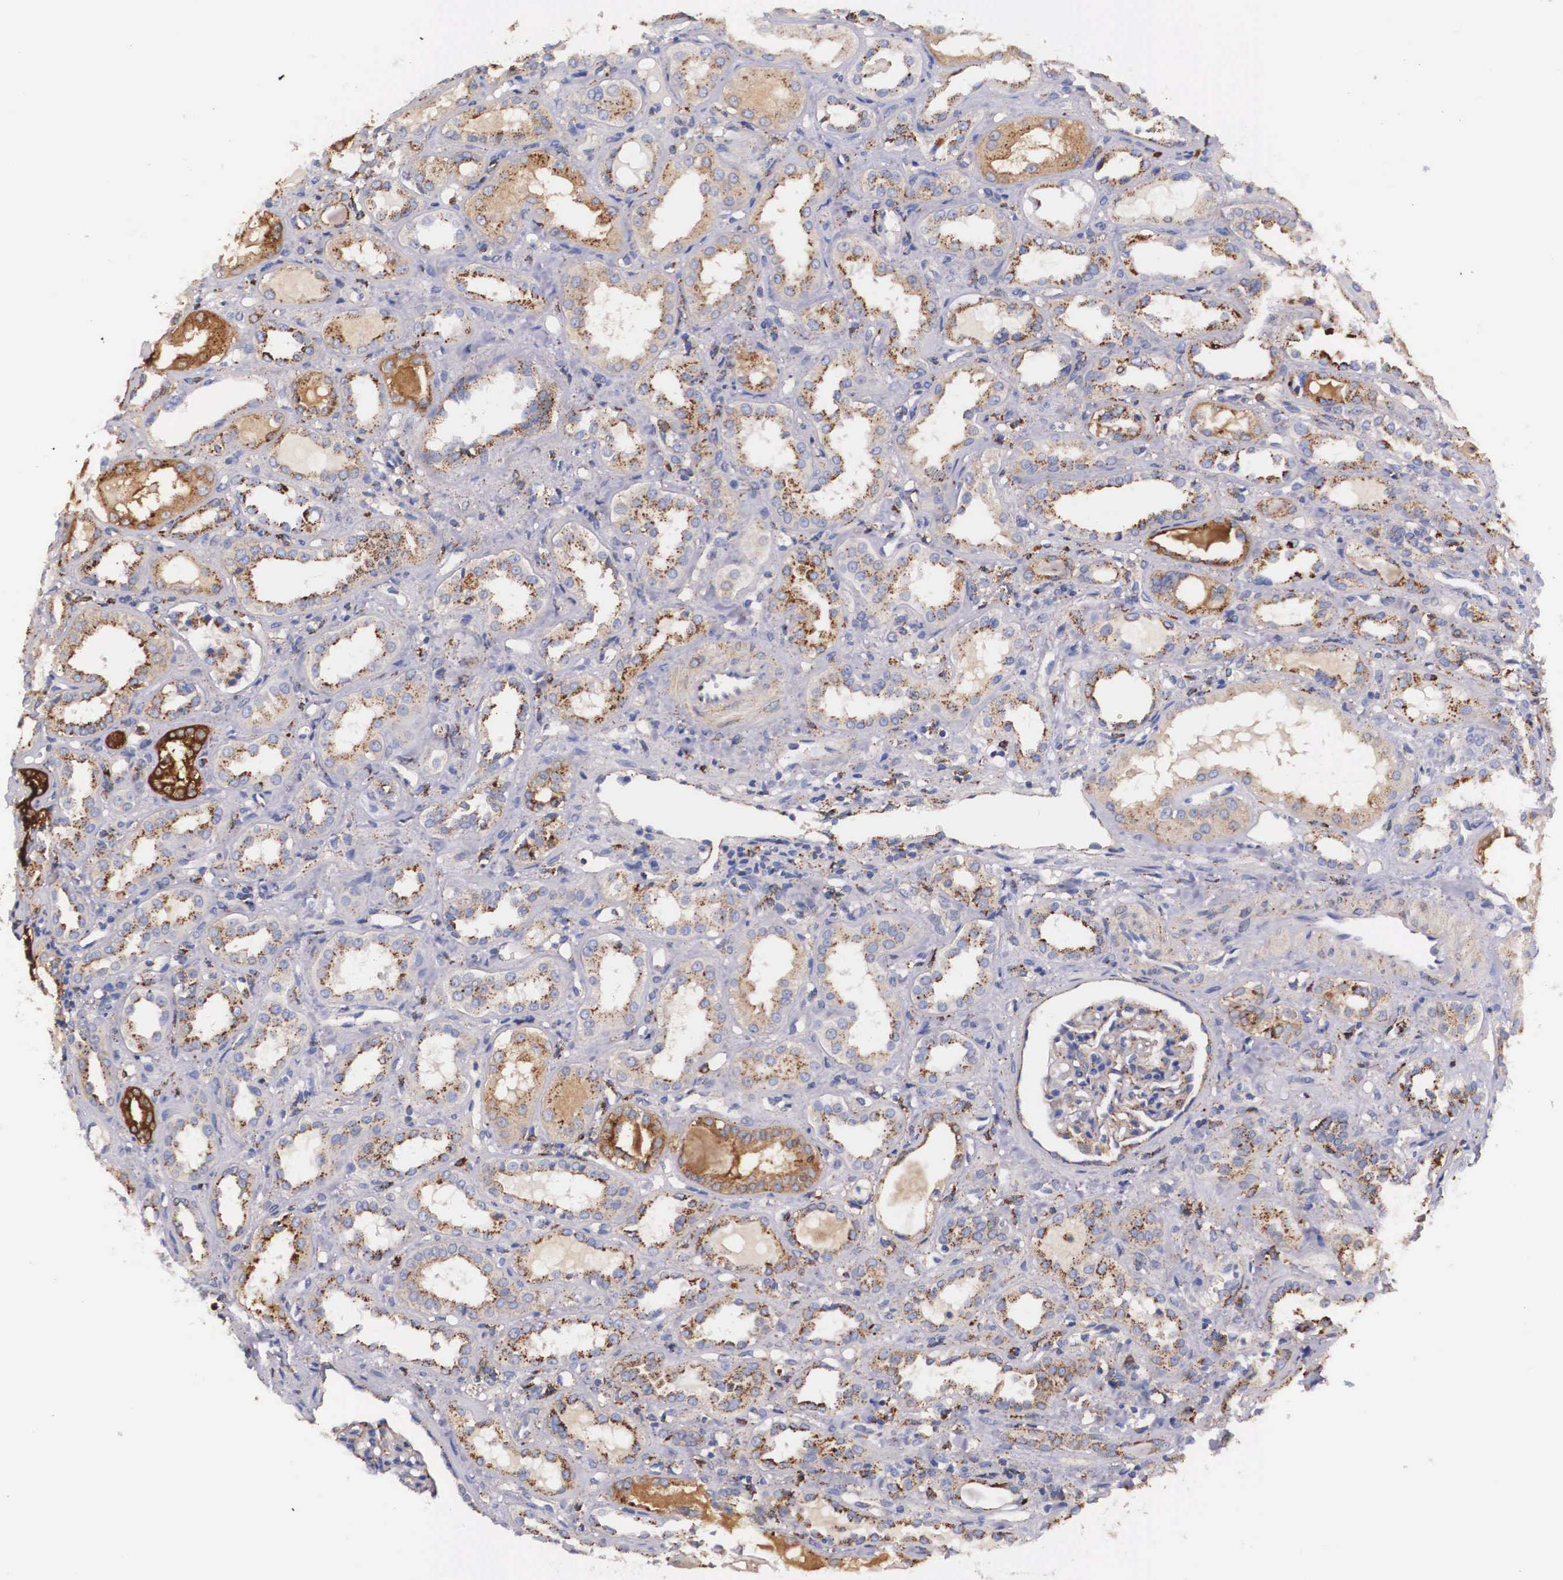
{"staining": {"intensity": "weak", "quantity": "<25%", "location": "cytoplasmic/membranous"}, "tissue": "kidney", "cell_type": "Cells in glomeruli", "image_type": "normal", "snomed": [{"axis": "morphology", "description": "Normal tissue, NOS"}, {"axis": "topography", "description": "Kidney"}], "caption": "DAB immunohistochemical staining of normal kidney exhibits no significant positivity in cells in glomeruli.", "gene": "NAGA", "patient": {"sex": "male", "age": 36}}